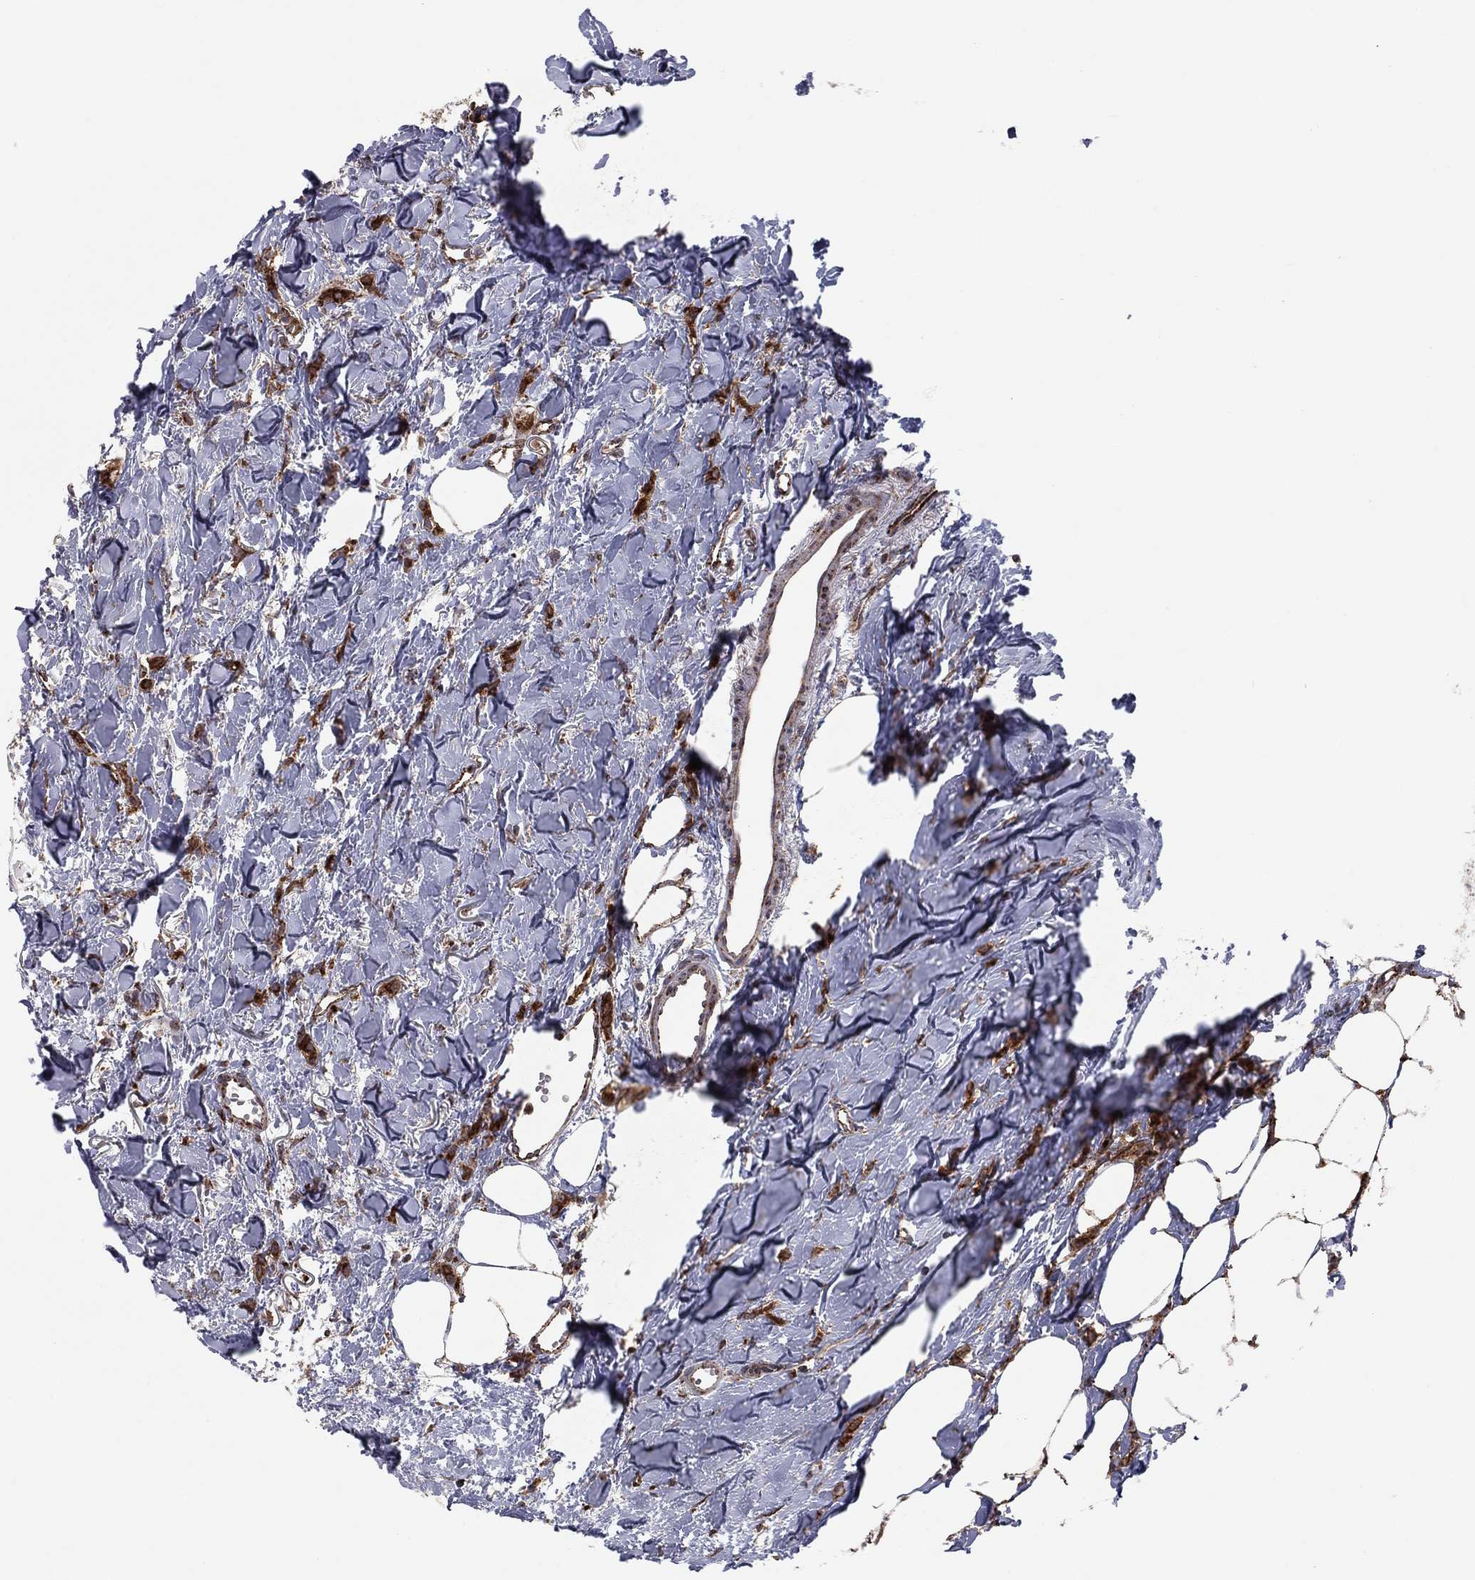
{"staining": {"intensity": "strong", "quantity": "25%-75%", "location": "cytoplasmic/membranous"}, "tissue": "breast cancer", "cell_type": "Tumor cells", "image_type": "cancer", "snomed": [{"axis": "morphology", "description": "Duct carcinoma"}, {"axis": "topography", "description": "Breast"}], "caption": "Breast infiltrating ductal carcinoma stained with a brown dye shows strong cytoplasmic/membranous positive positivity in about 25%-75% of tumor cells.", "gene": "YIF1A", "patient": {"sex": "female", "age": 85}}